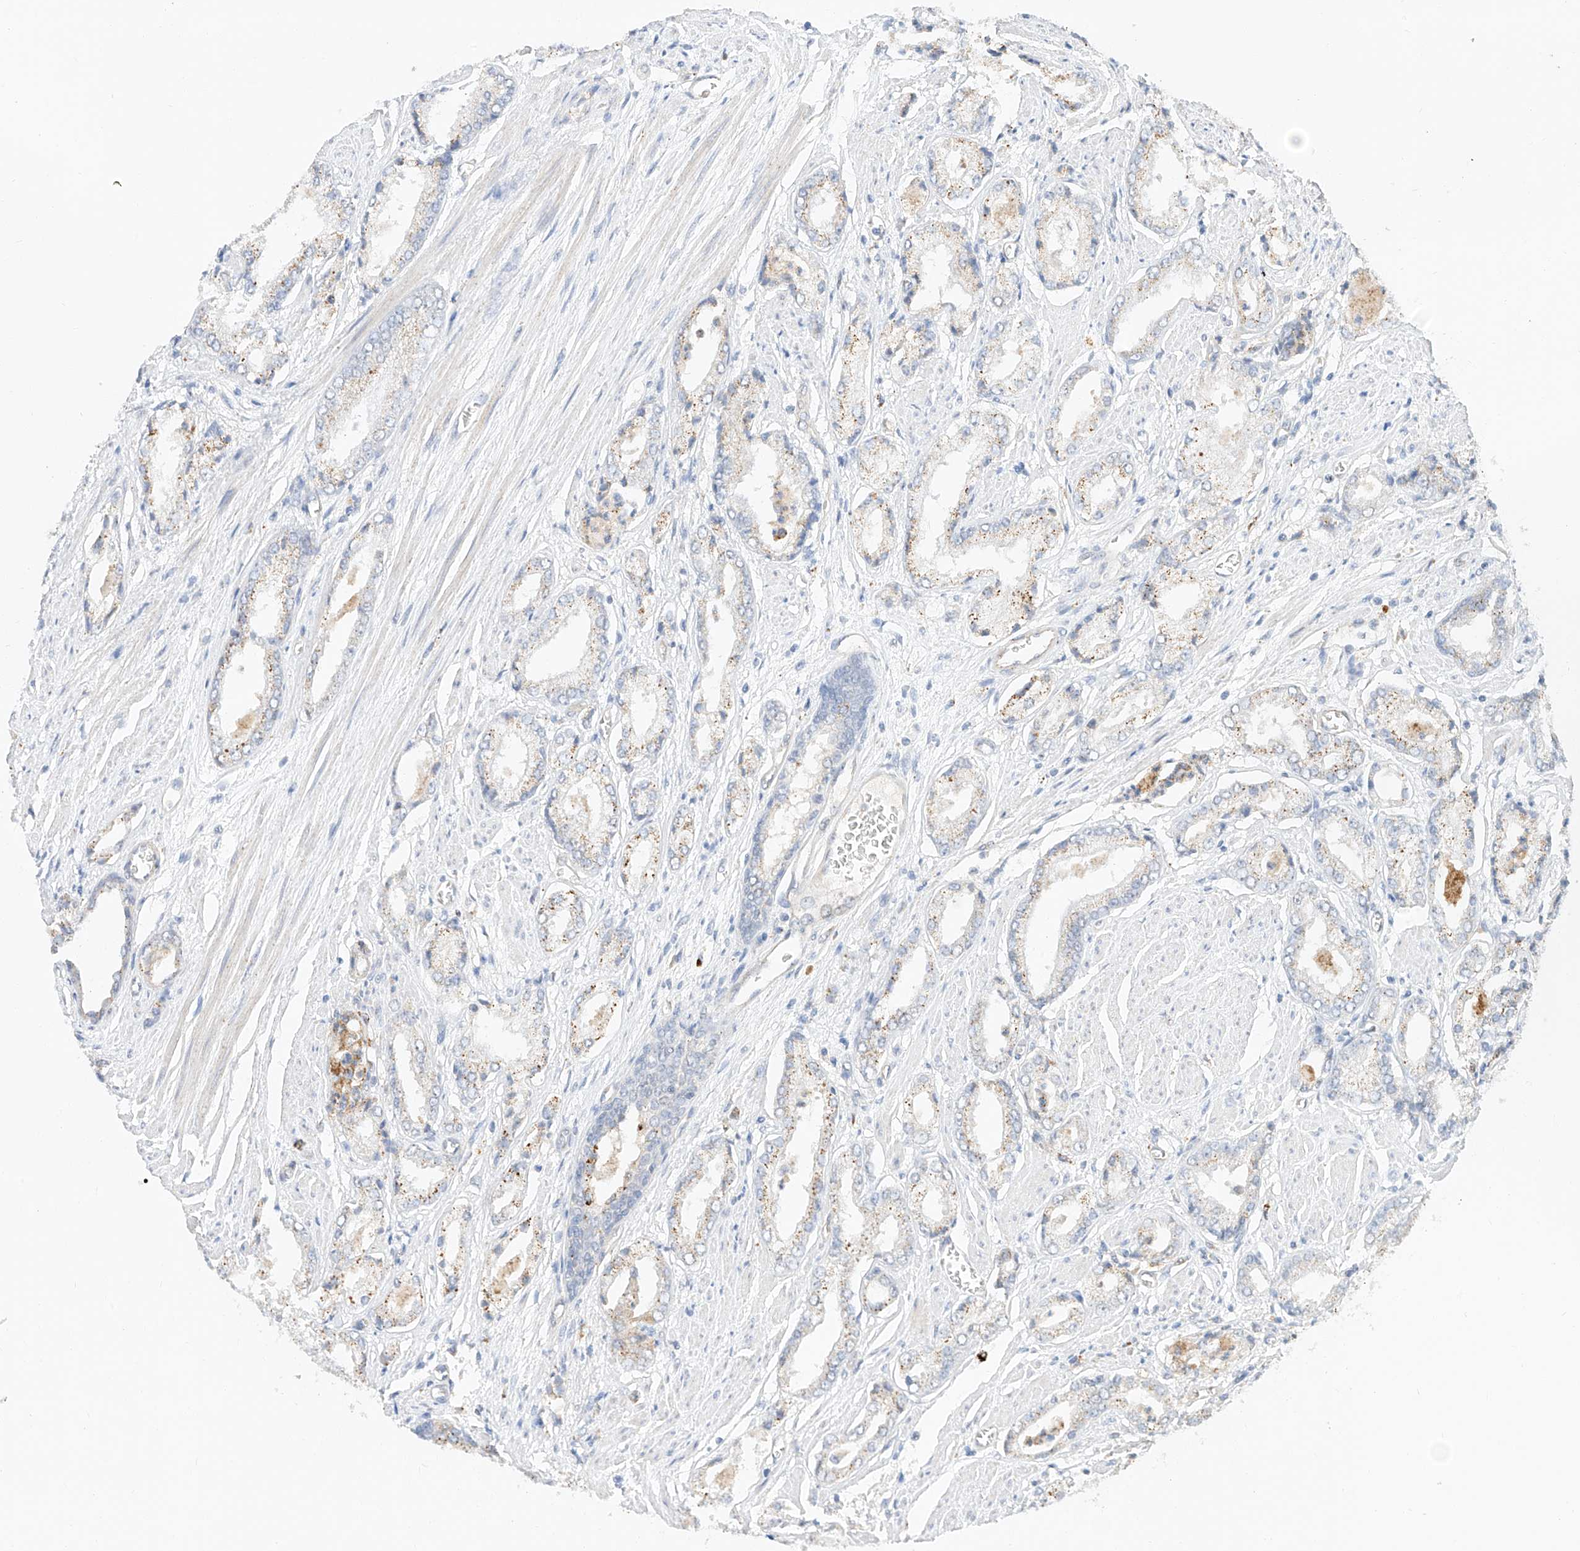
{"staining": {"intensity": "weak", "quantity": "25%-75%", "location": "cytoplasmic/membranous"}, "tissue": "prostate cancer", "cell_type": "Tumor cells", "image_type": "cancer", "snomed": [{"axis": "morphology", "description": "Adenocarcinoma, Low grade"}, {"axis": "topography", "description": "Prostate"}], "caption": "The micrograph reveals a brown stain indicating the presence of a protein in the cytoplasmic/membranous of tumor cells in prostate adenocarcinoma (low-grade). The protein is stained brown, and the nuclei are stained in blue (DAB (3,3'-diaminobenzidine) IHC with brightfield microscopy, high magnification).", "gene": "SUSD6", "patient": {"sex": "male", "age": 54}}